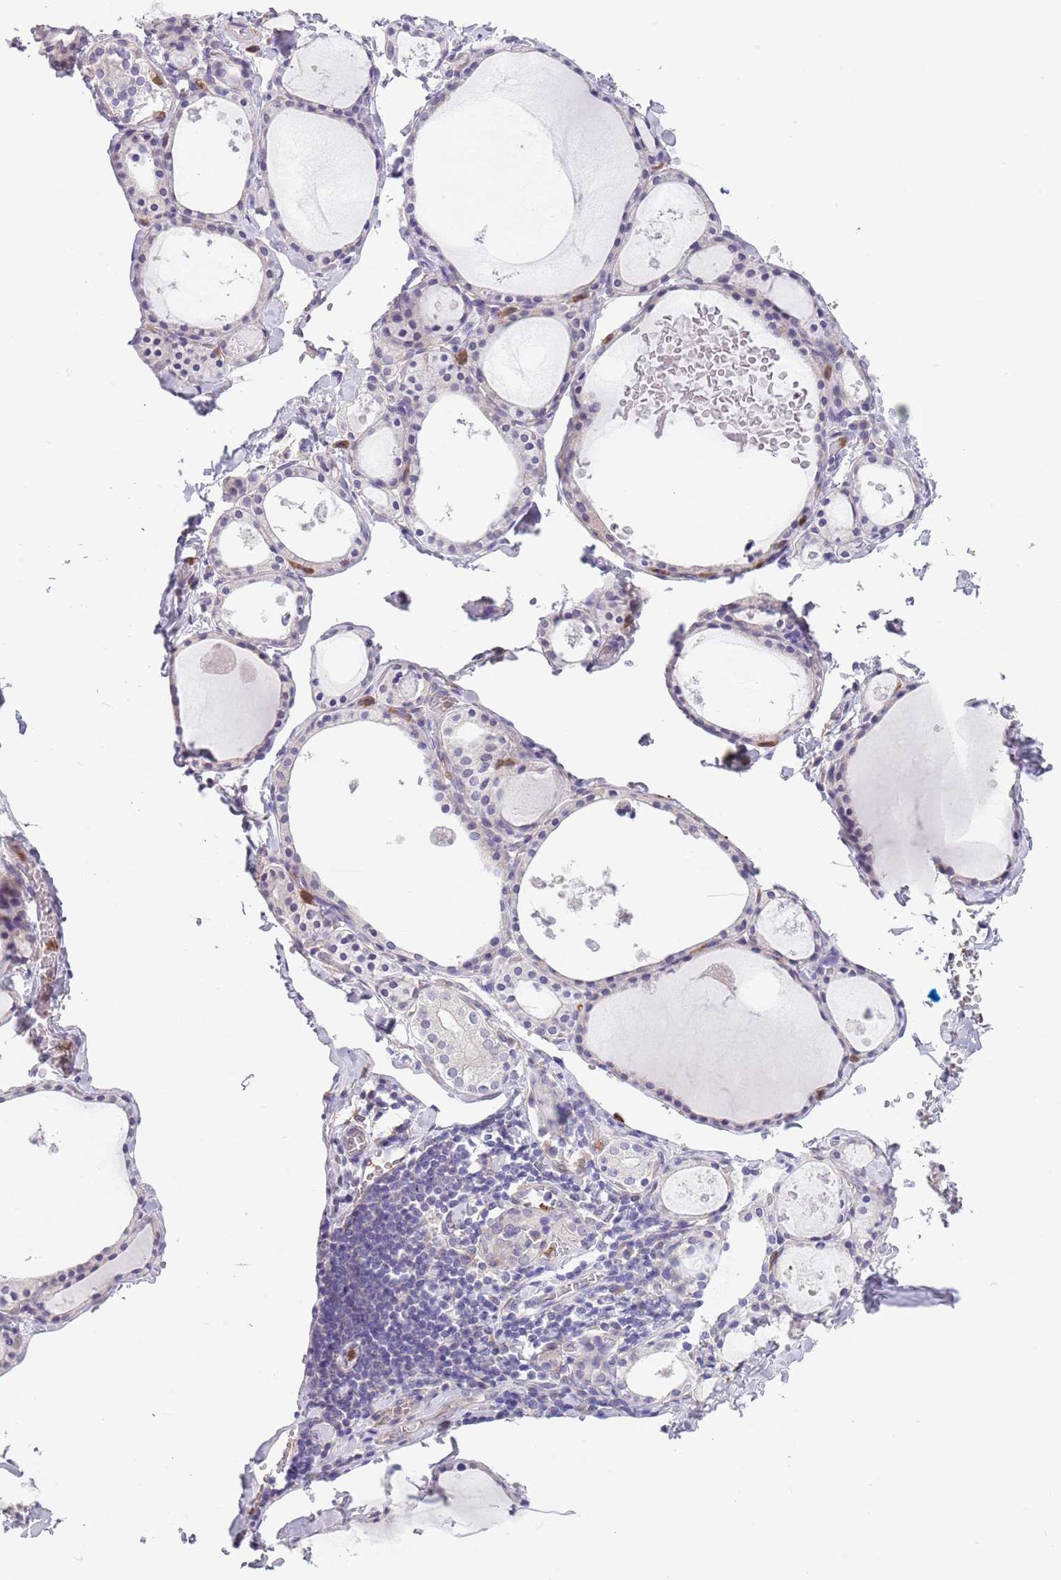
{"staining": {"intensity": "weak", "quantity": "<25%", "location": "cytoplasmic/membranous"}, "tissue": "thyroid gland", "cell_type": "Glandular cells", "image_type": "normal", "snomed": [{"axis": "morphology", "description": "Normal tissue, NOS"}, {"axis": "topography", "description": "Thyroid gland"}], "caption": "IHC micrograph of benign thyroid gland: thyroid gland stained with DAB (3,3'-diaminobenzidine) demonstrates no significant protein expression in glandular cells. (Brightfield microscopy of DAB immunohistochemistry (IHC) at high magnification).", "gene": "ZFP2", "patient": {"sex": "male", "age": 56}}